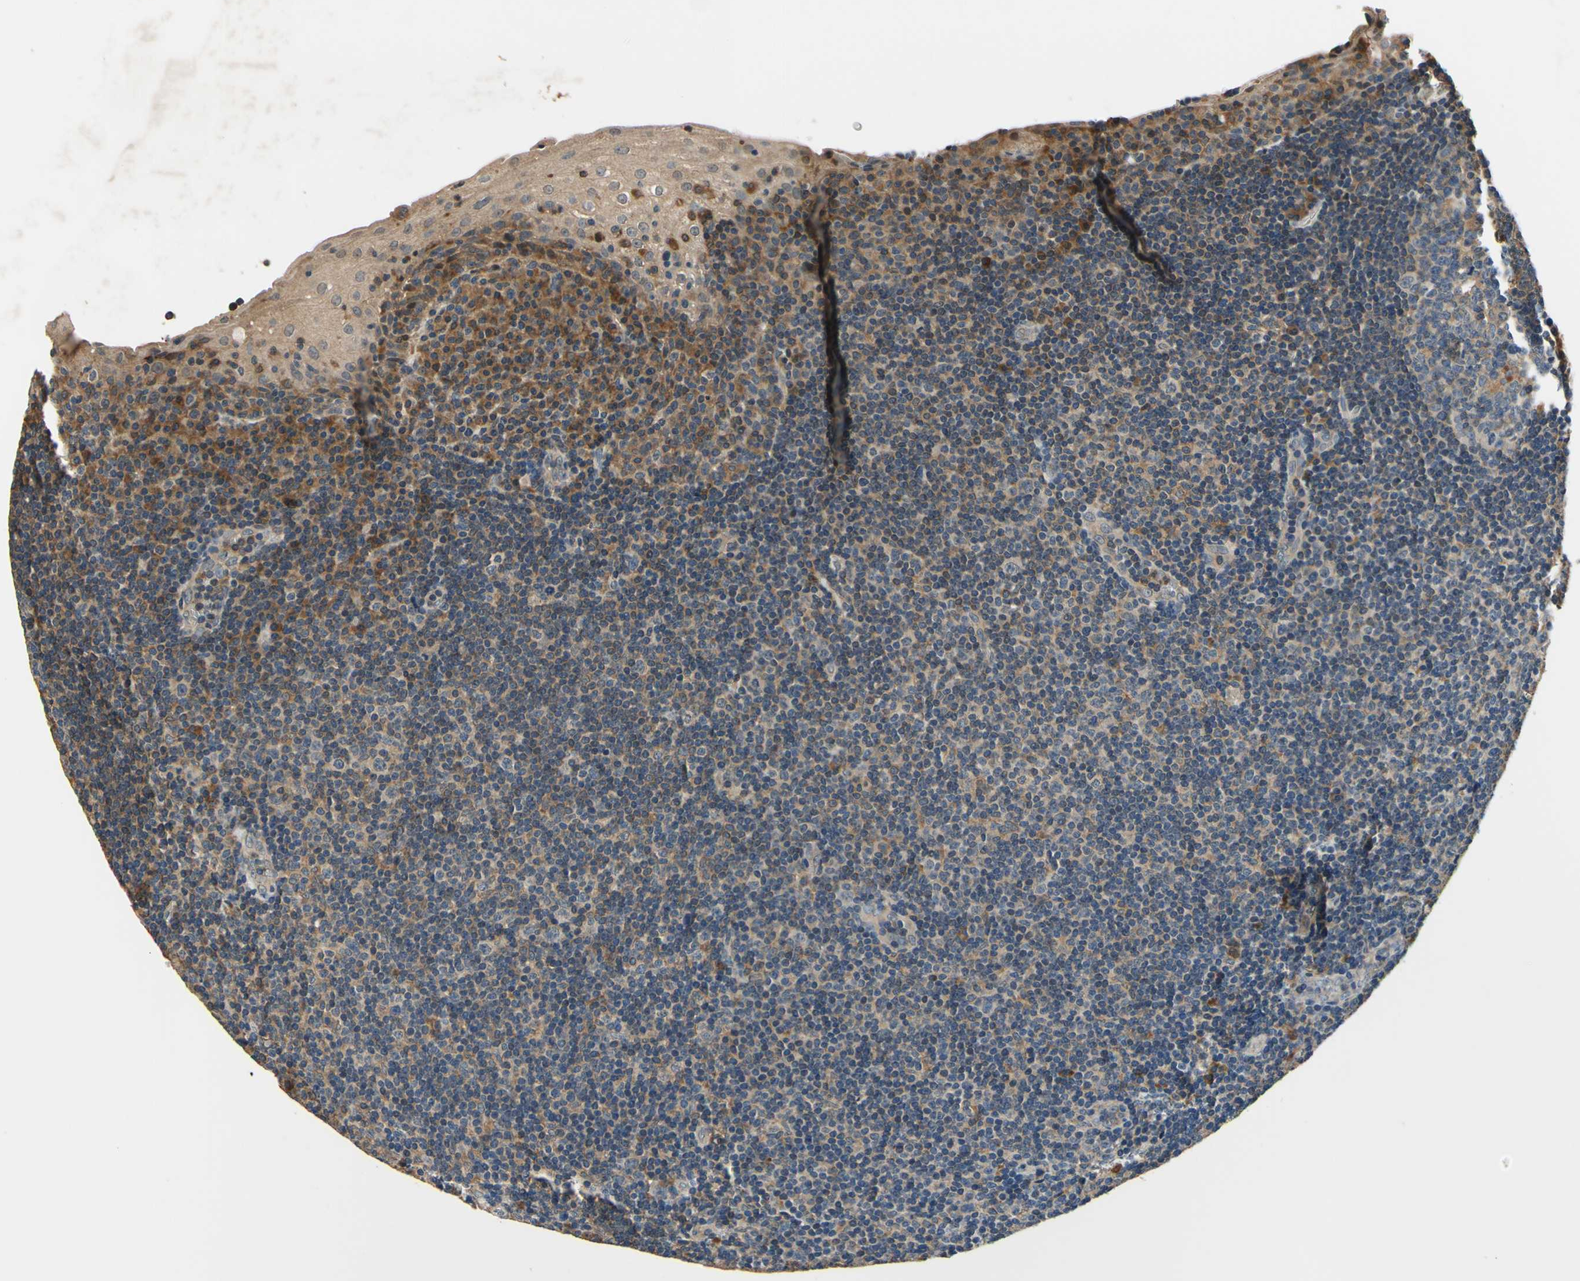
{"staining": {"intensity": "weak", "quantity": "<25%", "location": "cytoplasmic/membranous"}, "tissue": "tonsil", "cell_type": "Germinal center cells", "image_type": "normal", "snomed": [{"axis": "morphology", "description": "Normal tissue, NOS"}, {"axis": "topography", "description": "Tonsil"}], "caption": "The micrograph exhibits no staining of germinal center cells in unremarkable tonsil.", "gene": "PLA2G4A", "patient": {"sex": "male", "age": 37}}